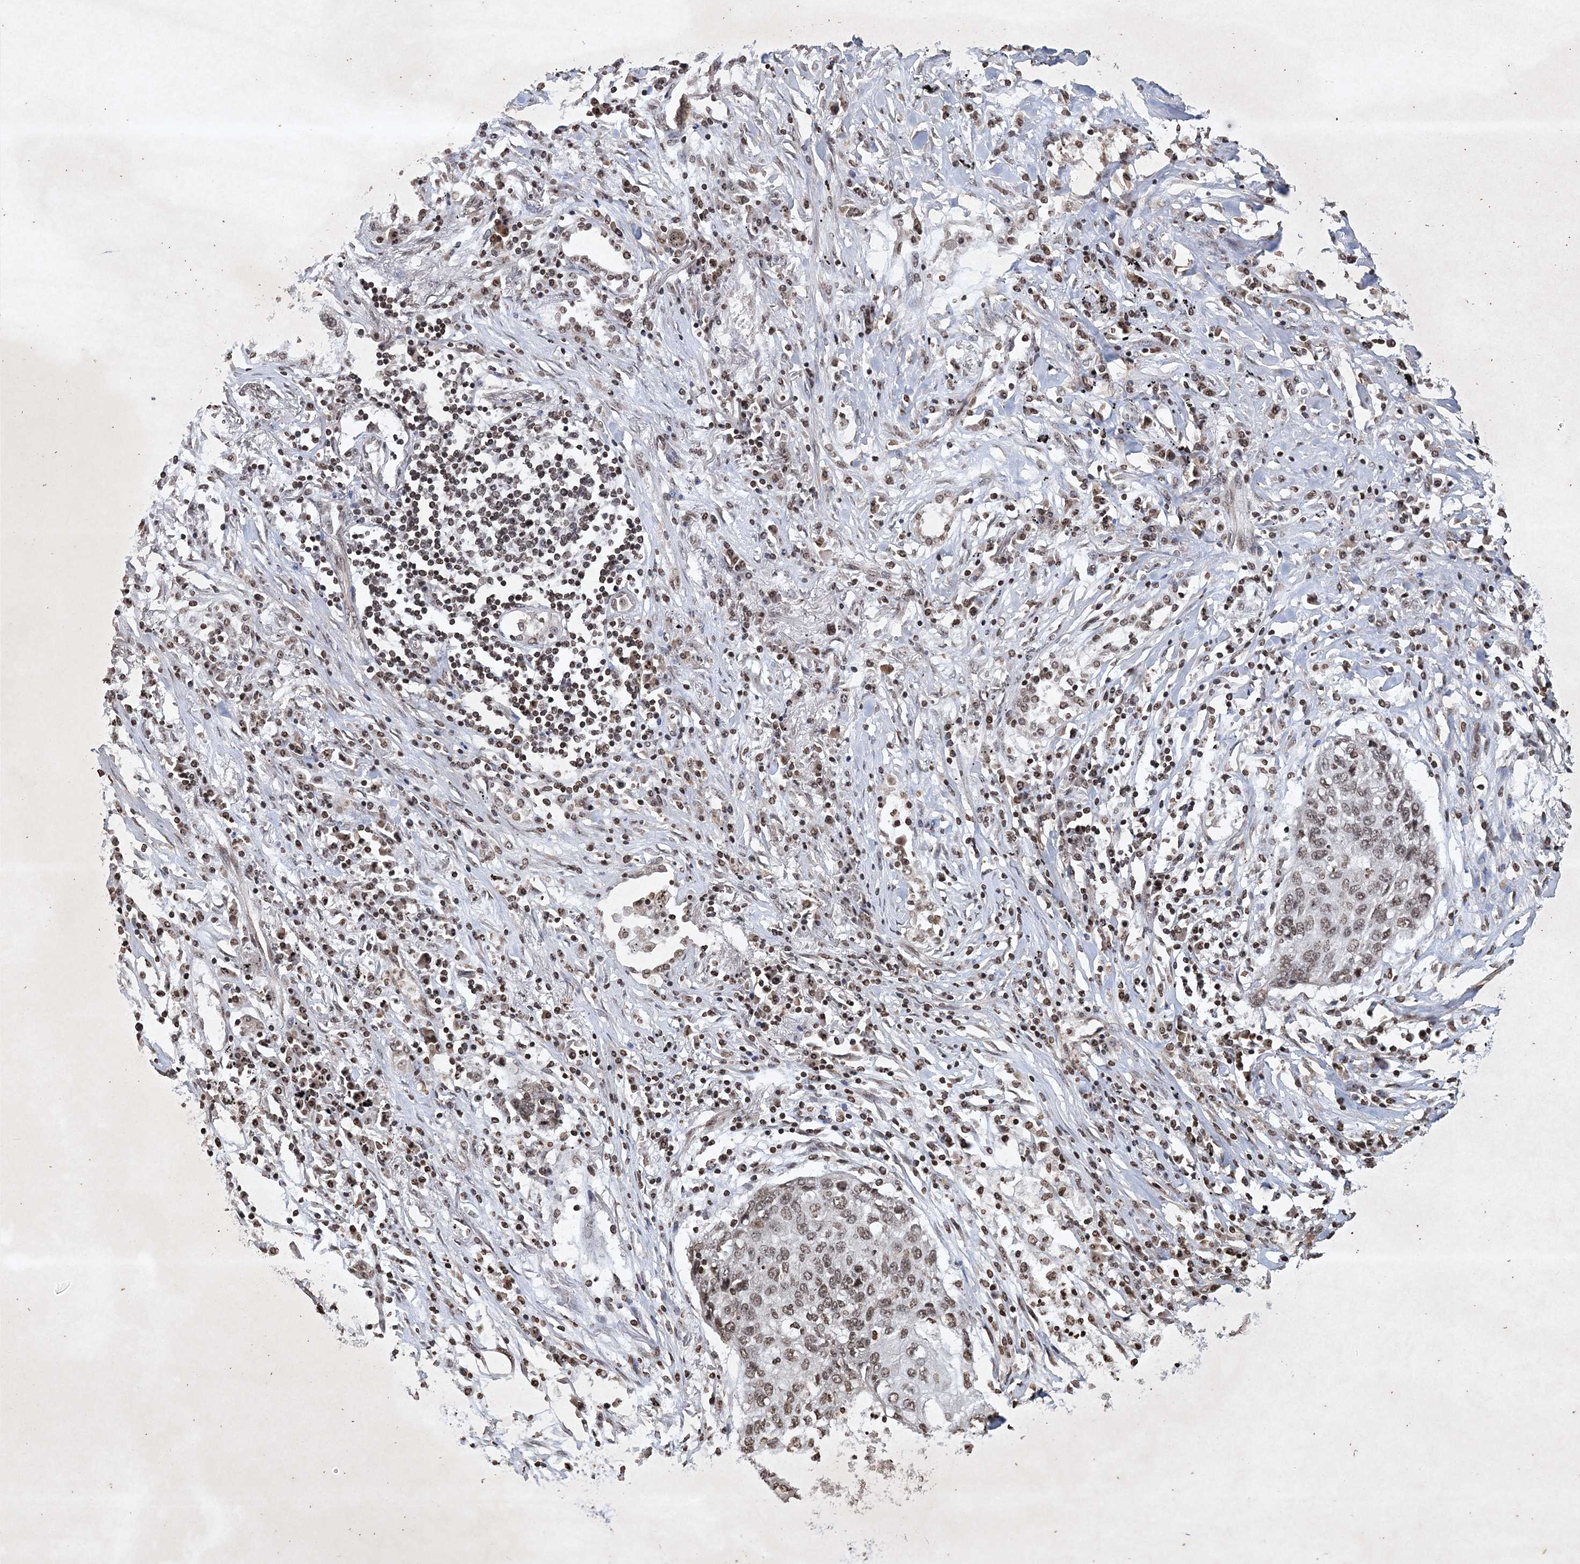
{"staining": {"intensity": "weak", "quantity": ">75%", "location": "nuclear"}, "tissue": "lung cancer", "cell_type": "Tumor cells", "image_type": "cancer", "snomed": [{"axis": "morphology", "description": "Squamous cell carcinoma, NOS"}, {"axis": "topography", "description": "Lung"}], "caption": "Lung cancer stained with a brown dye reveals weak nuclear positive staining in approximately >75% of tumor cells.", "gene": "NEDD9", "patient": {"sex": "female", "age": 63}}